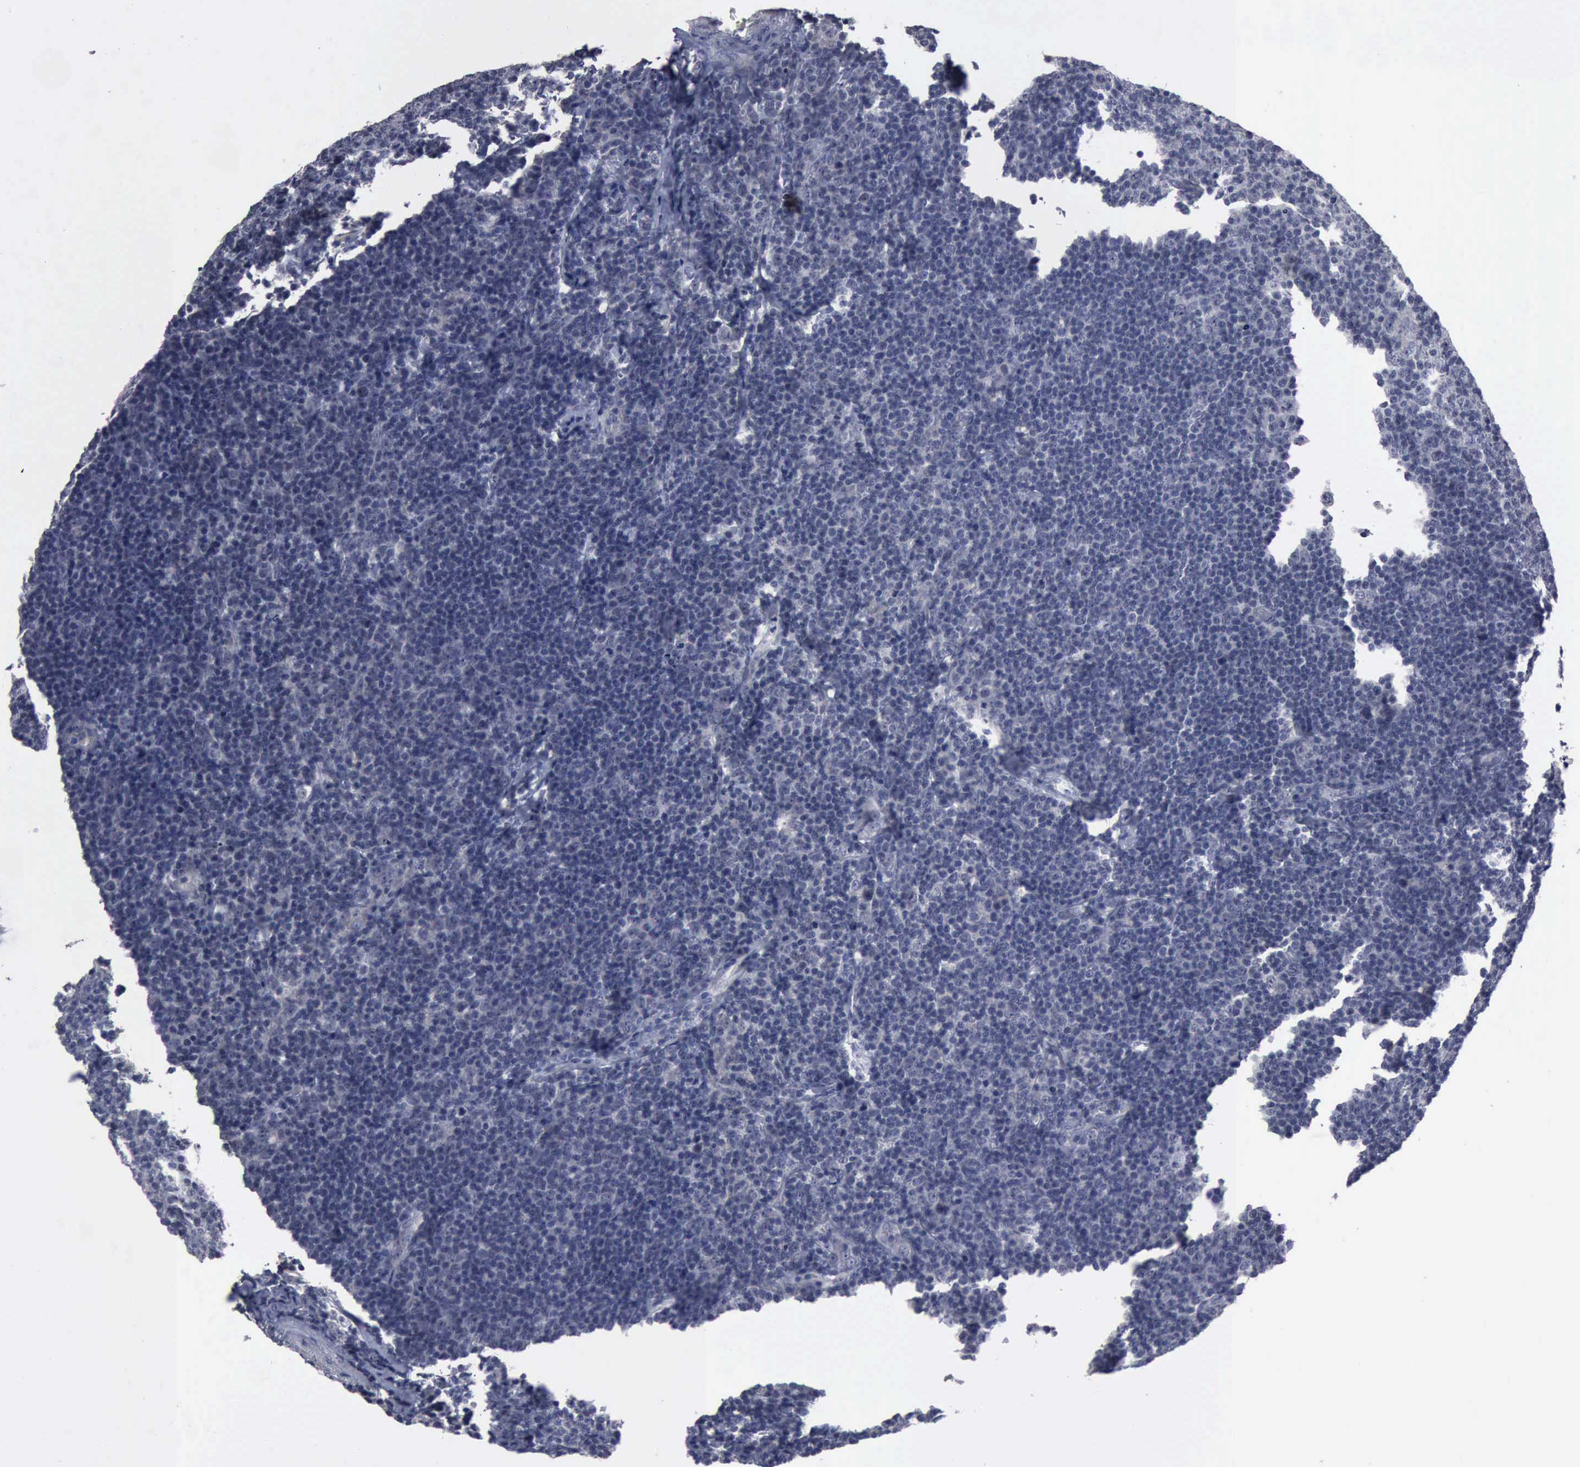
{"staining": {"intensity": "negative", "quantity": "none", "location": "none"}, "tissue": "lymphoma", "cell_type": "Tumor cells", "image_type": "cancer", "snomed": [{"axis": "morphology", "description": "Malignant lymphoma, non-Hodgkin's type, Low grade"}, {"axis": "topography", "description": "Lymph node"}], "caption": "Low-grade malignant lymphoma, non-Hodgkin's type was stained to show a protein in brown. There is no significant expression in tumor cells. (DAB (3,3'-diaminobenzidine) IHC, high magnification).", "gene": "MYO18B", "patient": {"sex": "male", "age": 74}}